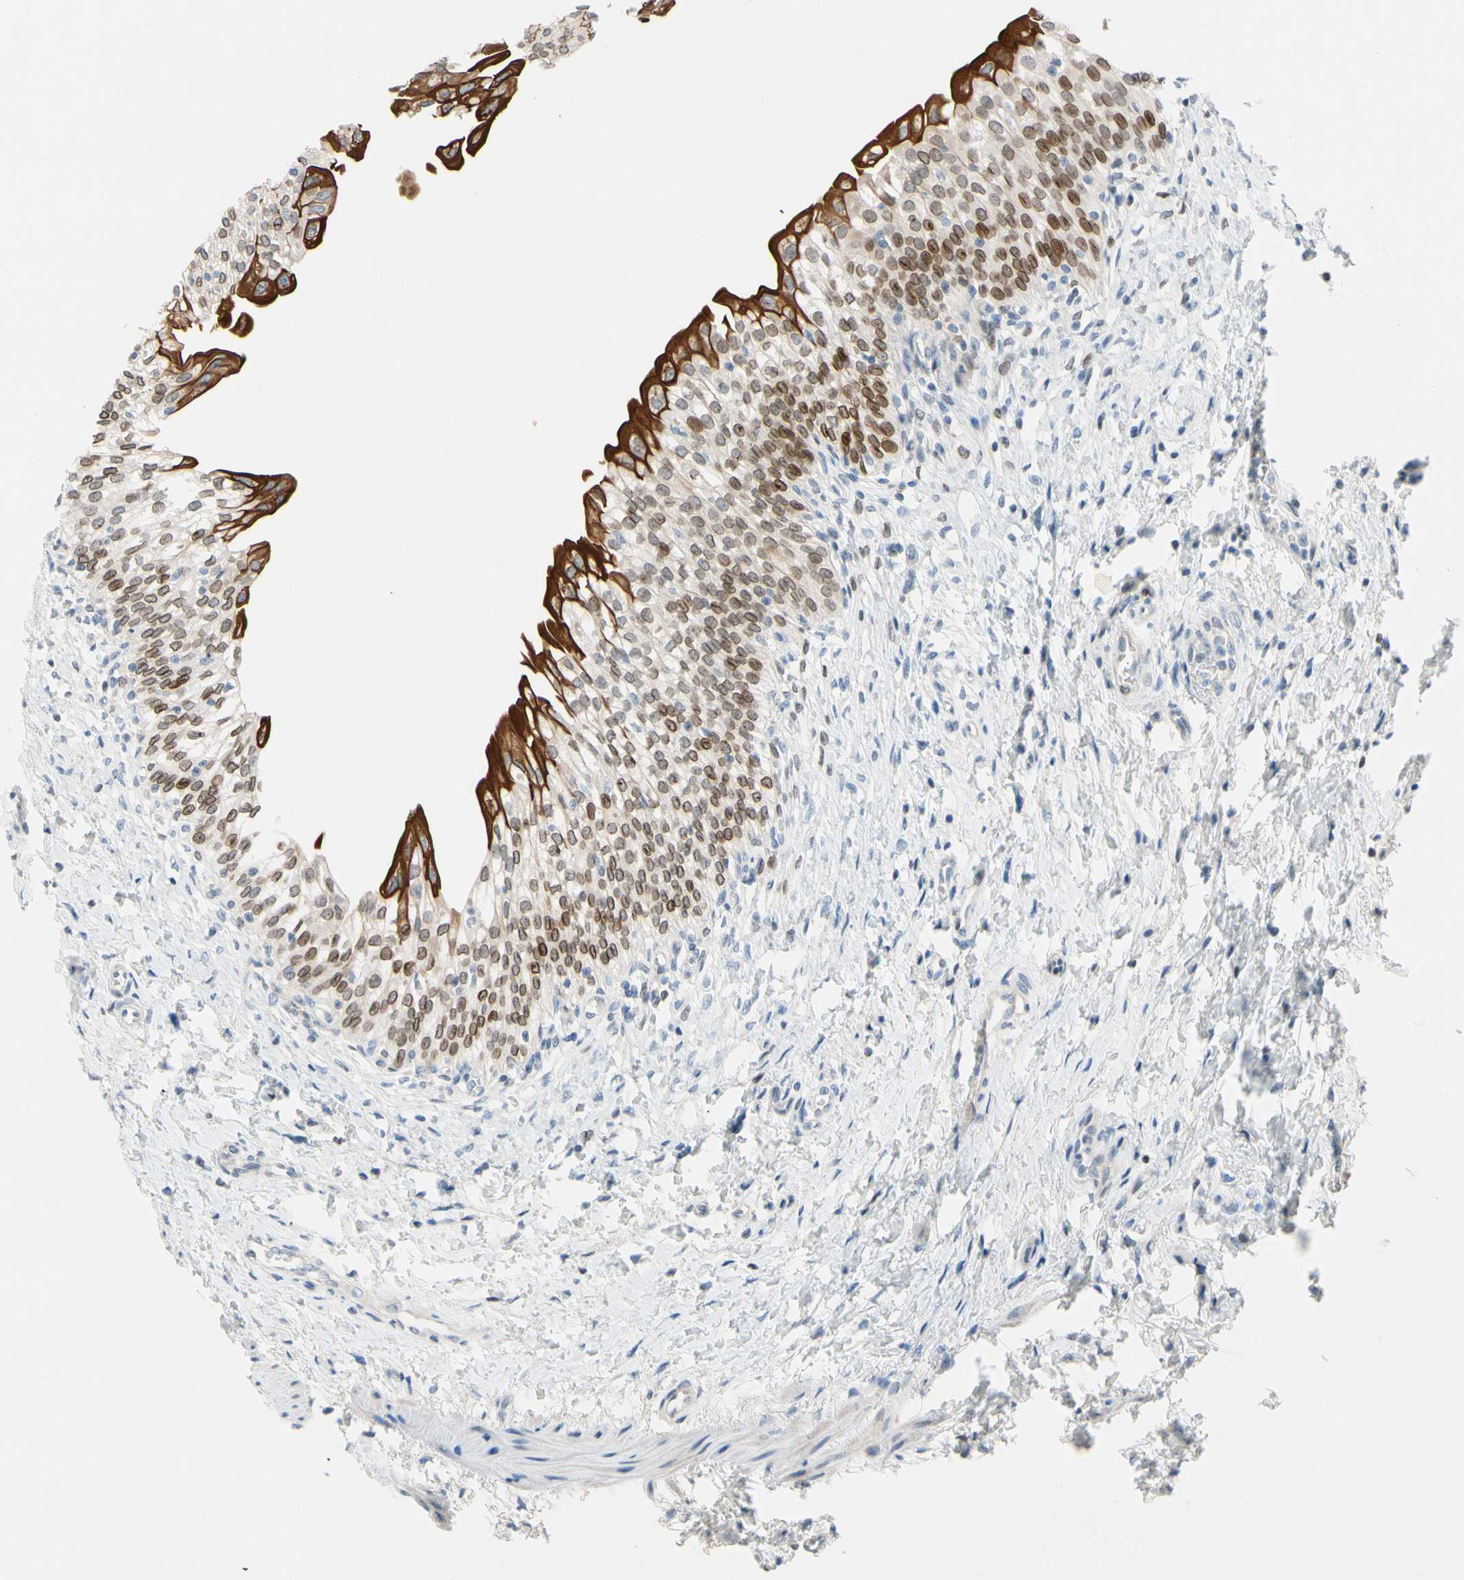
{"staining": {"intensity": "strong", "quantity": ">75%", "location": "cytoplasmic/membranous,nuclear"}, "tissue": "urinary bladder", "cell_type": "Urothelial cells", "image_type": "normal", "snomed": [{"axis": "morphology", "description": "Normal tissue, NOS"}, {"axis": "topography", "description": "Urinary bladder"}], "caption": "The micrograph reveals a brown stain indicating the presence of a protein in the cytoplasmic/membranous,nuclear of urothelial cells in urinary bladder. (Brightfield microscopy of DAB IHC at high magnification).", "gene": "ZNF132", "patient": {"sex": "male", "age": 55}}